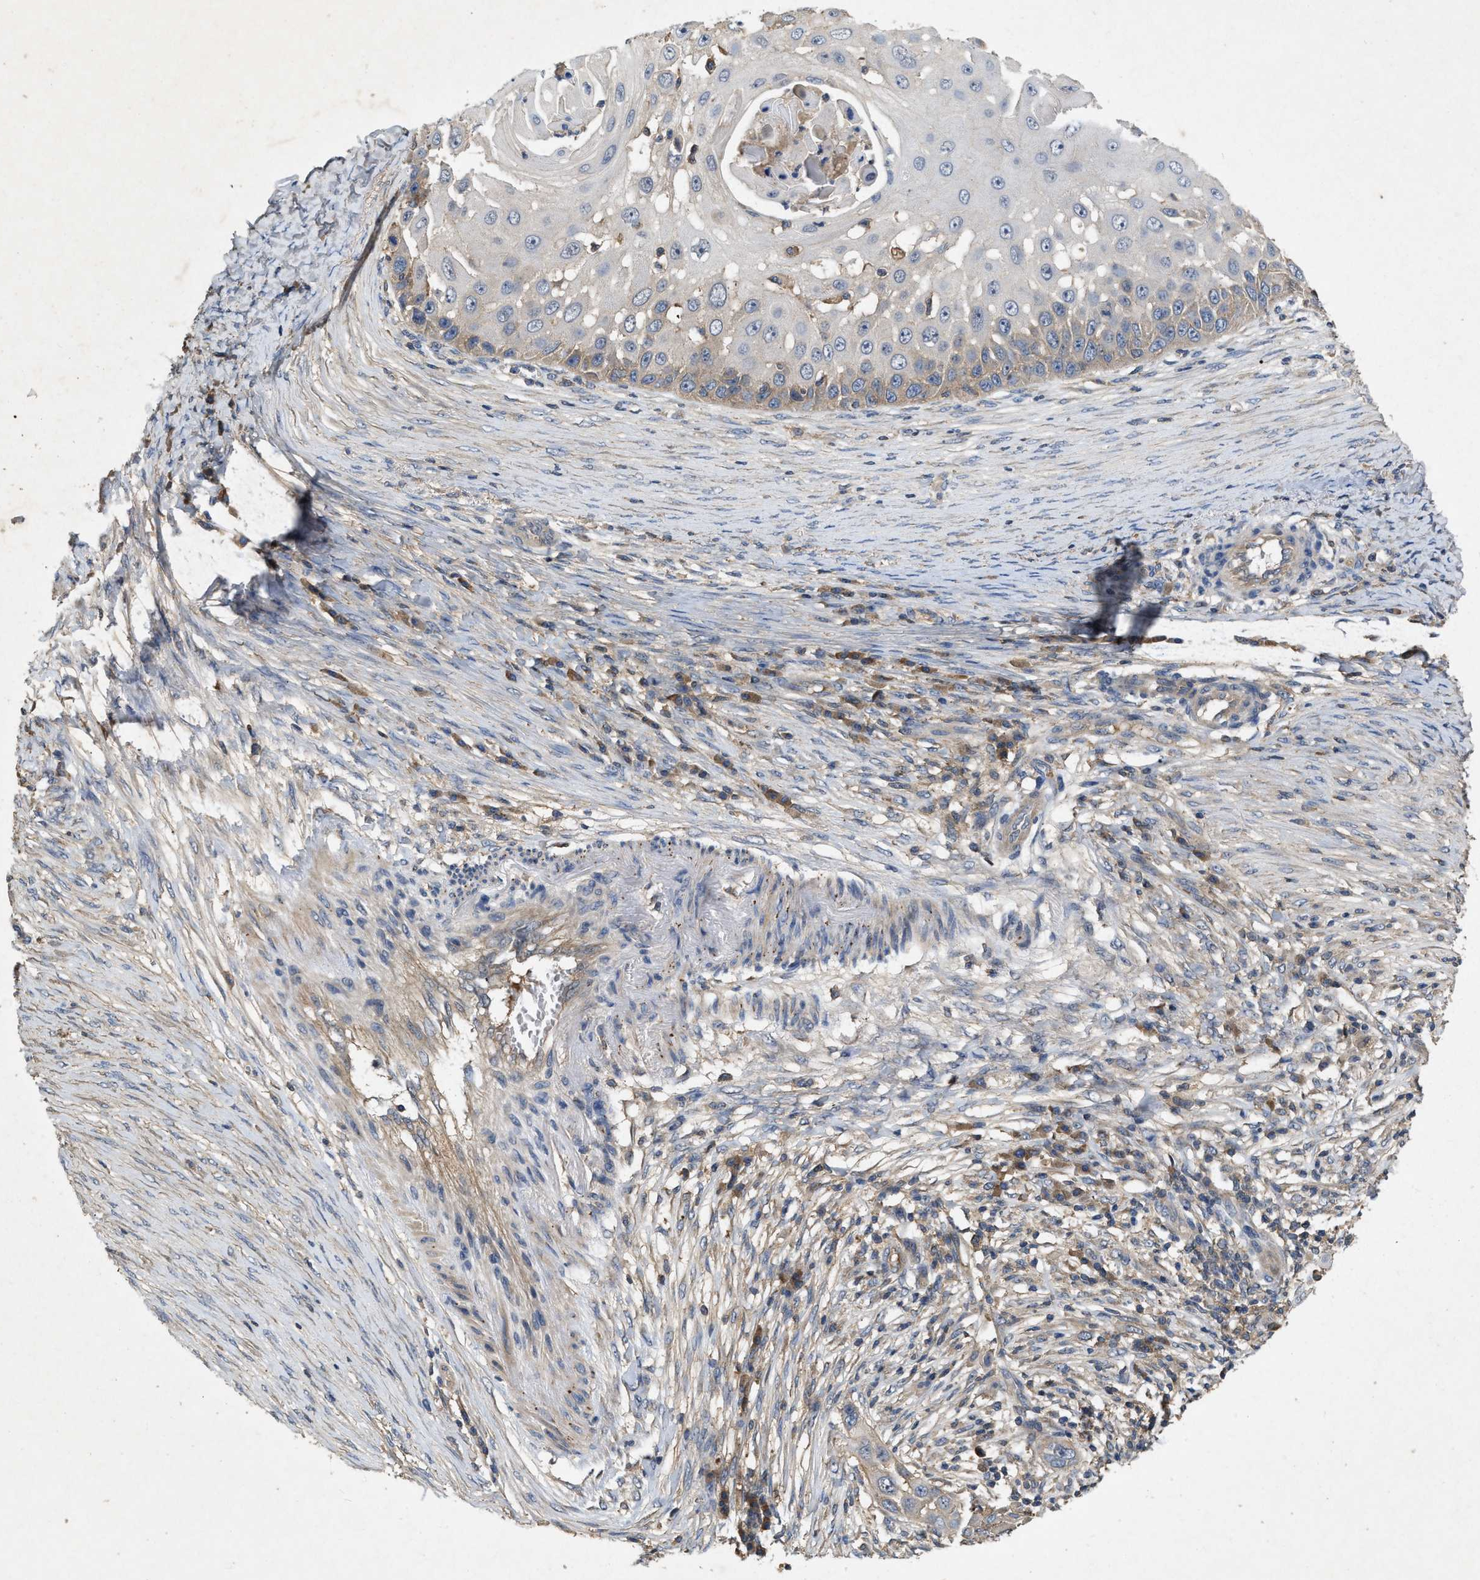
{"staining": {"intensity": "weak", "quantity": "<25%", "location": "cytoplasmic/membranous"}, "tissue": "skin cancer", "cell_type": "Tumor cells", "image_type": "cancer", "snomed": [{"axis": "morphology", "description": "Squamous cell carcinoma, NOS"}, {"axis": "topography", "description": "Skin"}], "caption": "Immunohistochemical staining of skin squamous cell carcinoma exhibits no significant positivity in tumor cells. (DAB immunohistochemistry visualized using brightfield microscopy, high magnification).", "gene": "LPAR2", "patient": {"sex": "female", "age": 44}}